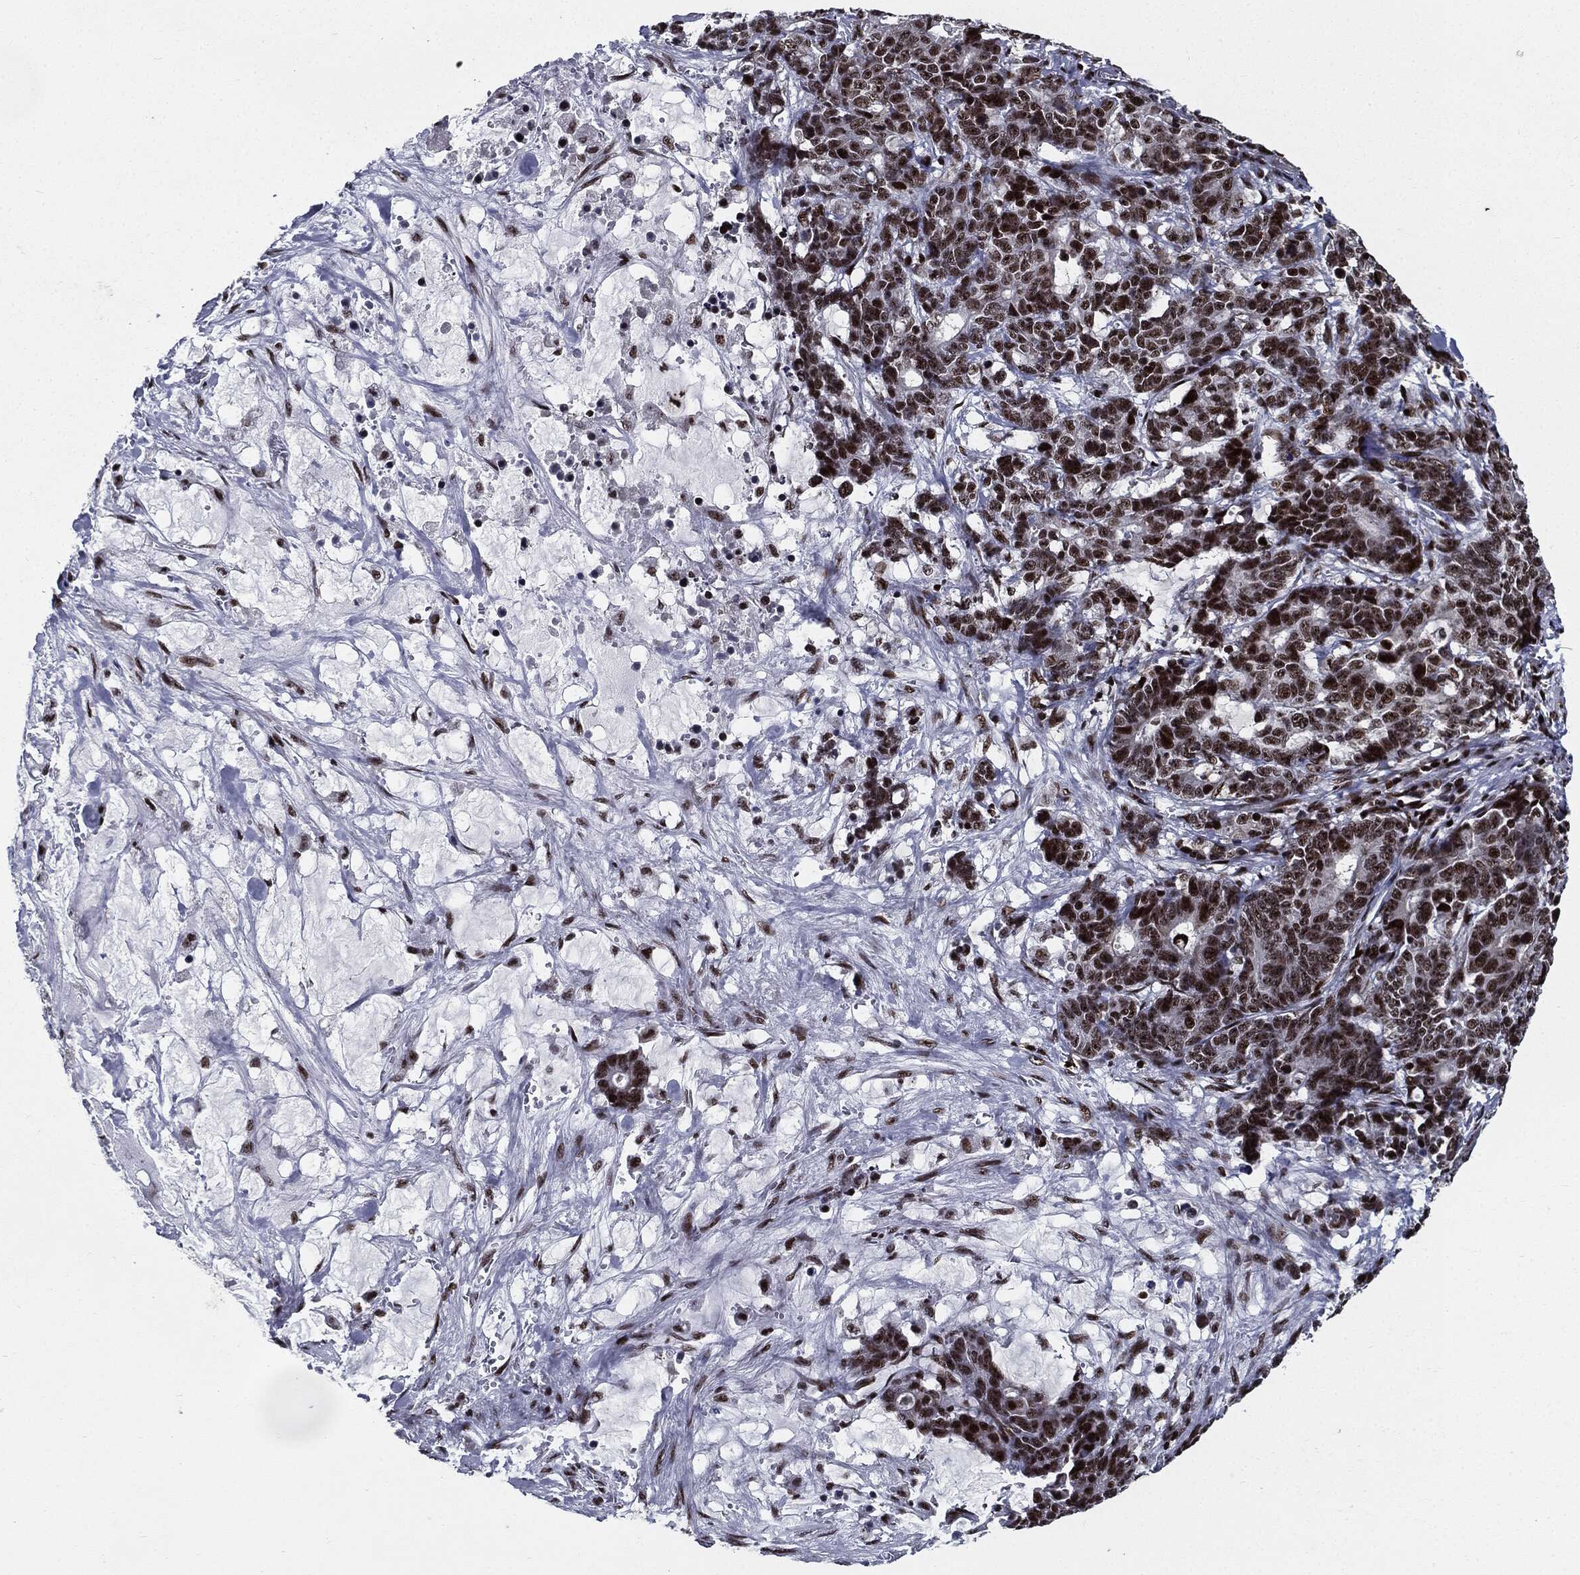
{"staining": {"intensity": "strong", "quantity": ">75%", "location": "nuclear"}, "tissue": "stomach cancer", "cell_type": "Tumor cells", "image_type": "cancer", "snomed": [{"axis": "morphology", "description": "Normal tissue, NOS"}, {"axis": "morphology", "description": "Adenocarcinoma, NOS"}, {"axis": "topography", "description": "Stomach"}], "caption": "Stomach cancer (adenocarcinoma) was stained to show a protein in brown. There is high levels of strong nuclear positivity in about >75% of tumor cells. (DAB IHC with brightfield microscopy, high magnification).", "gene": "ZFP91", "patient": {"sex": "female", "age": 64}}